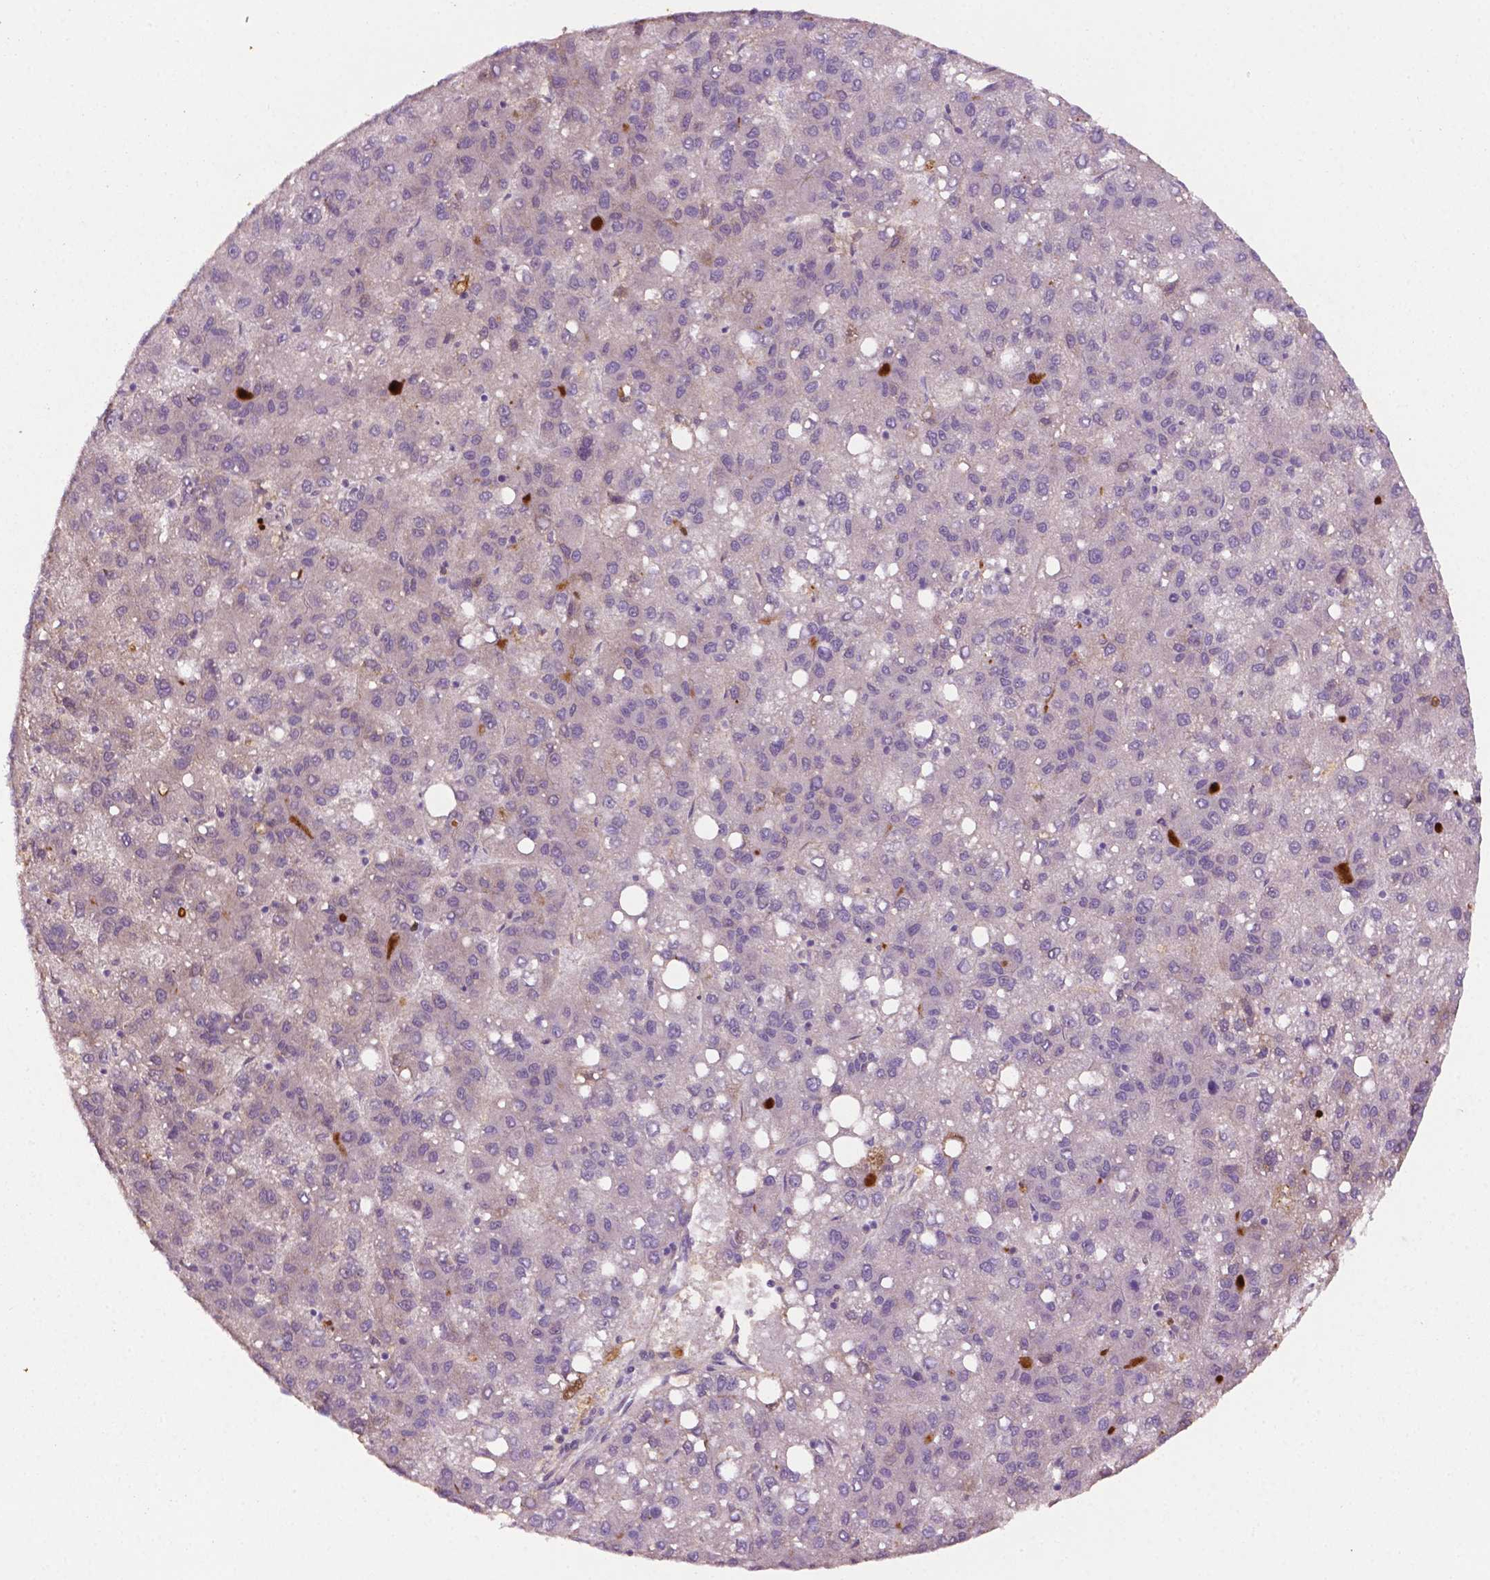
{"staining": {"intensity": "negative", "quantity": "none", "location": "none"}, "tissue": "liver cancer", "cell_type": "Tumor cells", "image_type": "cancer", "snomed": [{"axis": "morphology", "description": "Carcinoma, Hepatocellular, NOS"}, {"axis": "topography", "description": "Liver"}], "caption": "An image of hepatocellular carcinoma (liver) stained for a protein shows no brown staining in tumor cells. (DAB immunohistochemistry (IHC) with hematoxylin counter stain).", "gene": "FBLN1", "patient": {"sex": "female", "age": 82}}